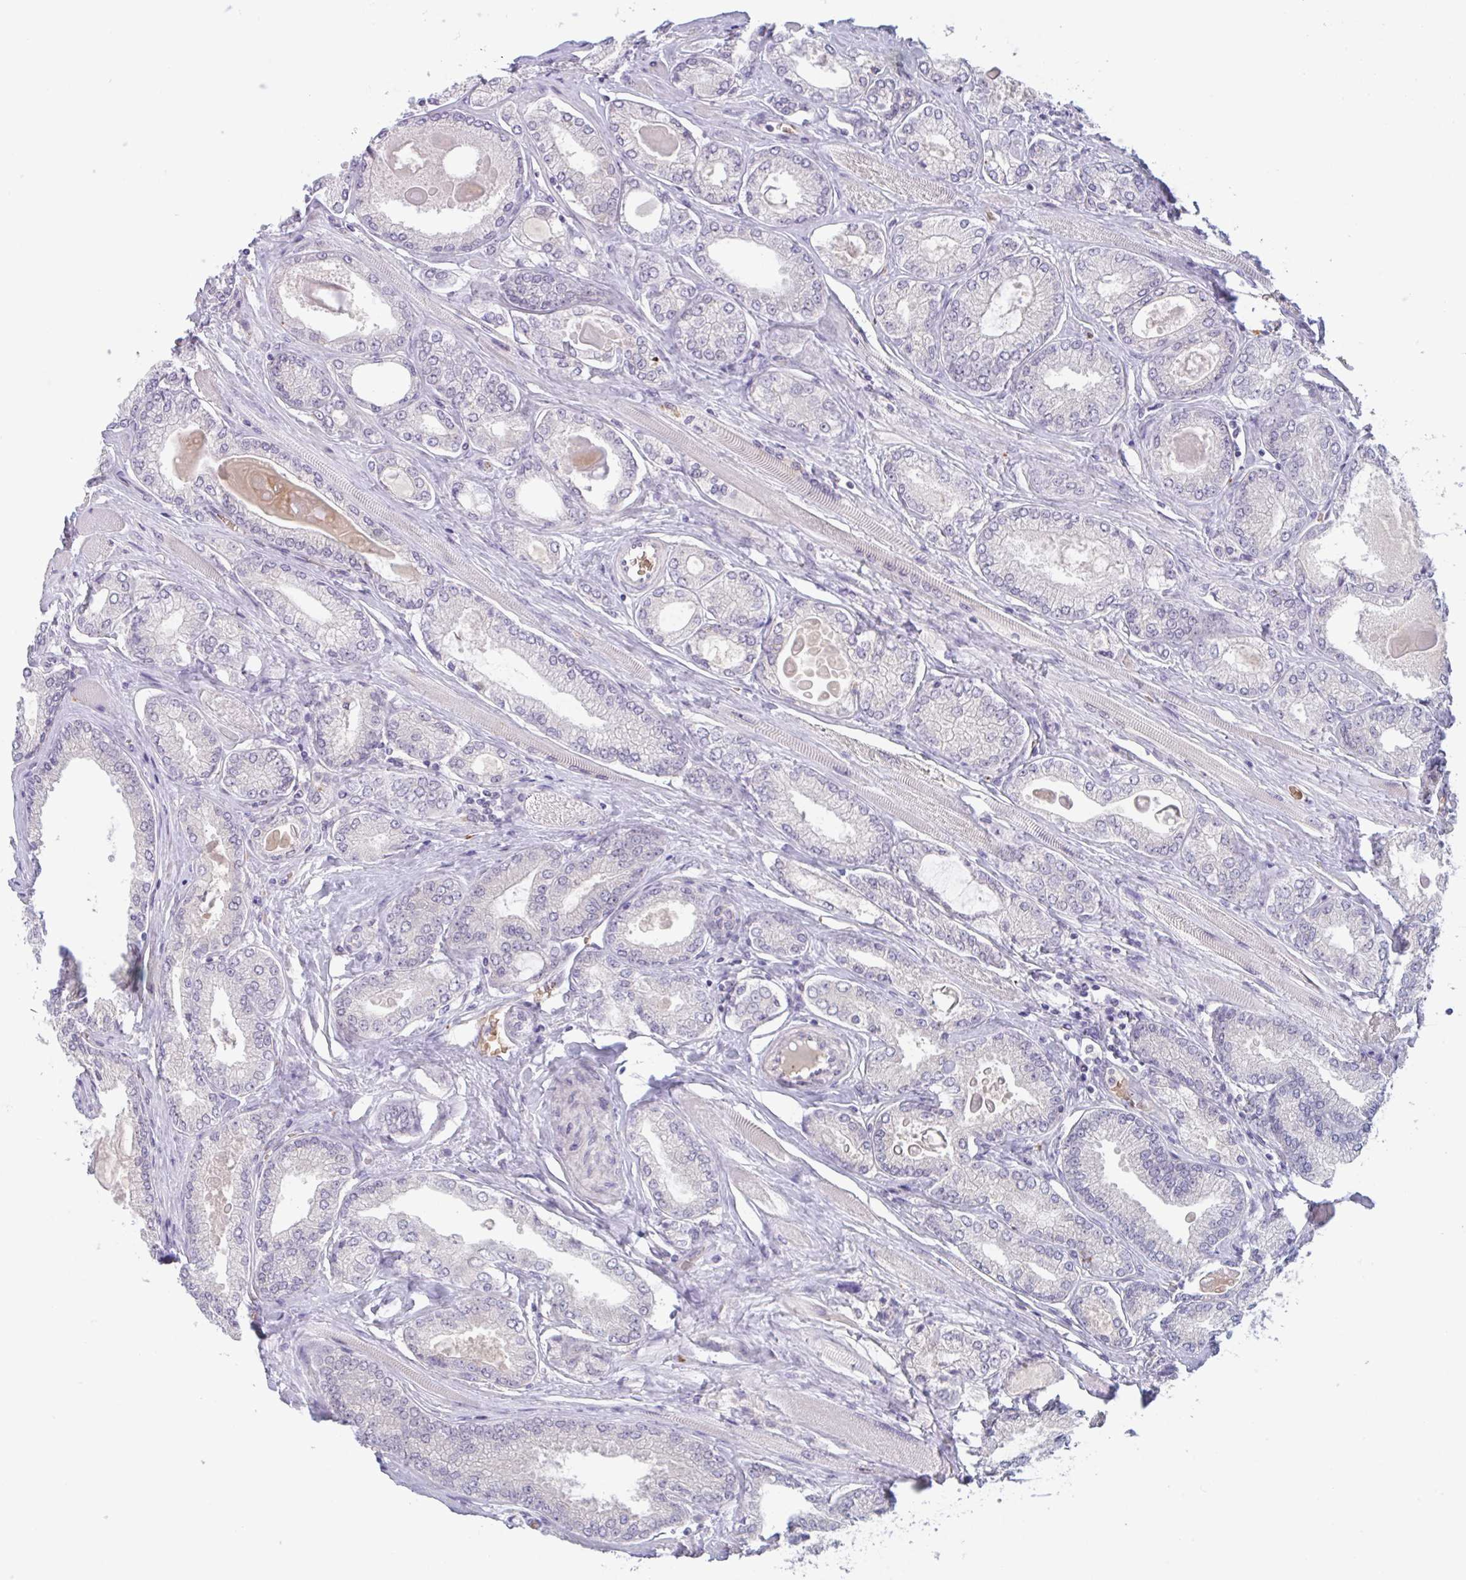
{"staining": {"intensity": "negative", "quantity": "none", "location": "none"}, "tissue": "prostate cancer", "cell_type": "Tumor cells", "image_type": "cancer", "snomed": [{"axis": "morphology", "description": "Adenocarcinoma, High grade"}, {"axis": "topography", "description": "Prostate"}], "caption": "Tumor cells are negative for brown protein staining in prostate high-grade adenocarcinoma.", "gene": "RHAG", "patient": {"sex": "male", "age": 68}}